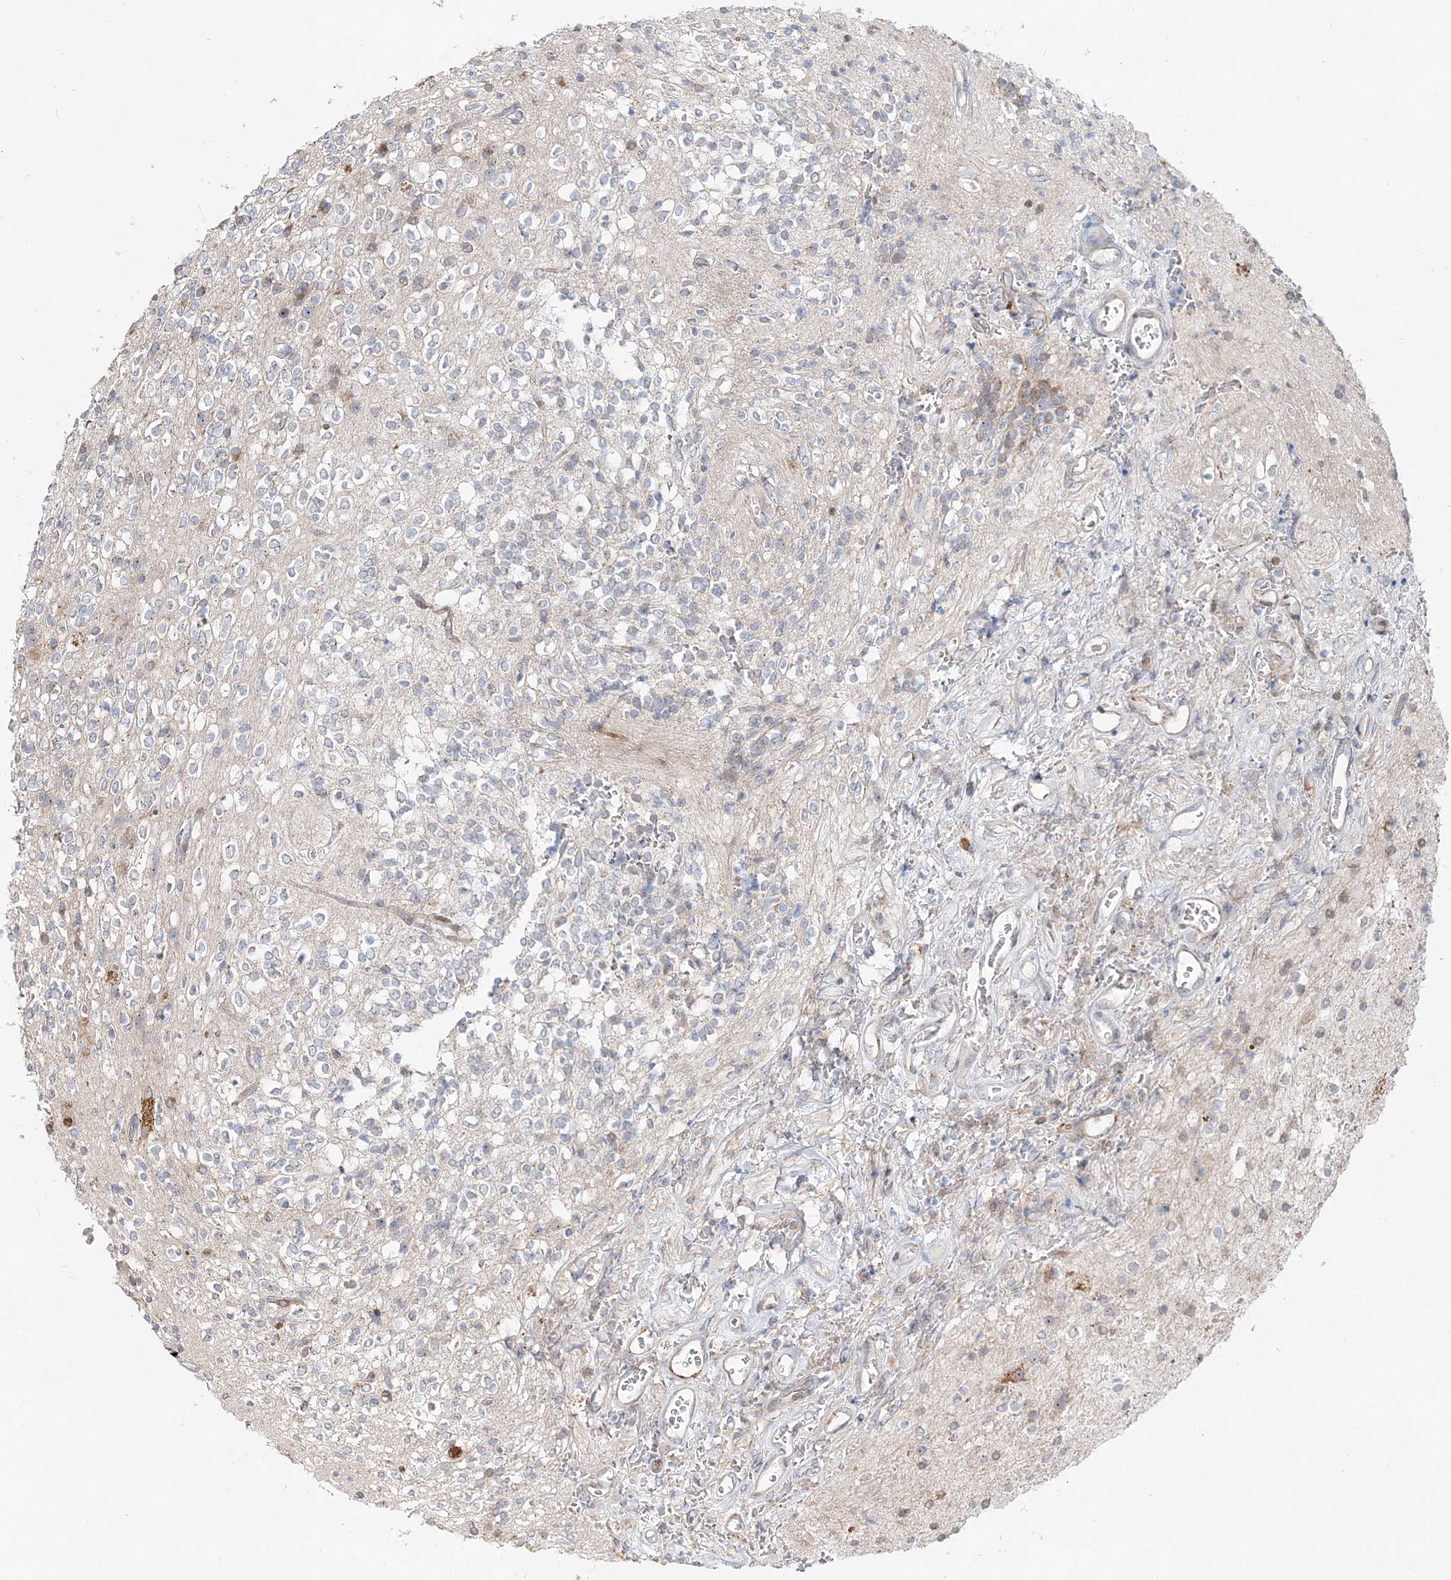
{"staining": {"intensity": "negative", "quantity": "none", "location": "none"}, "tissue": "glioma", "cell_type": "Tumor cells", "image_type": "cancer", "snomed": [{"axis": "morphology", "description": "Glioma, malignant, High grade"}, {"axis": "topography", "description": "Brain"}], "caption": "This photomicrograph is of glioma stained with immunohistochemistry to label a protein in brown with the nuclei are counter-stained blue. There is no expression in tumor cells.", "gene": "CXXC5", "patient": {"sex": "male", "age": 34}}